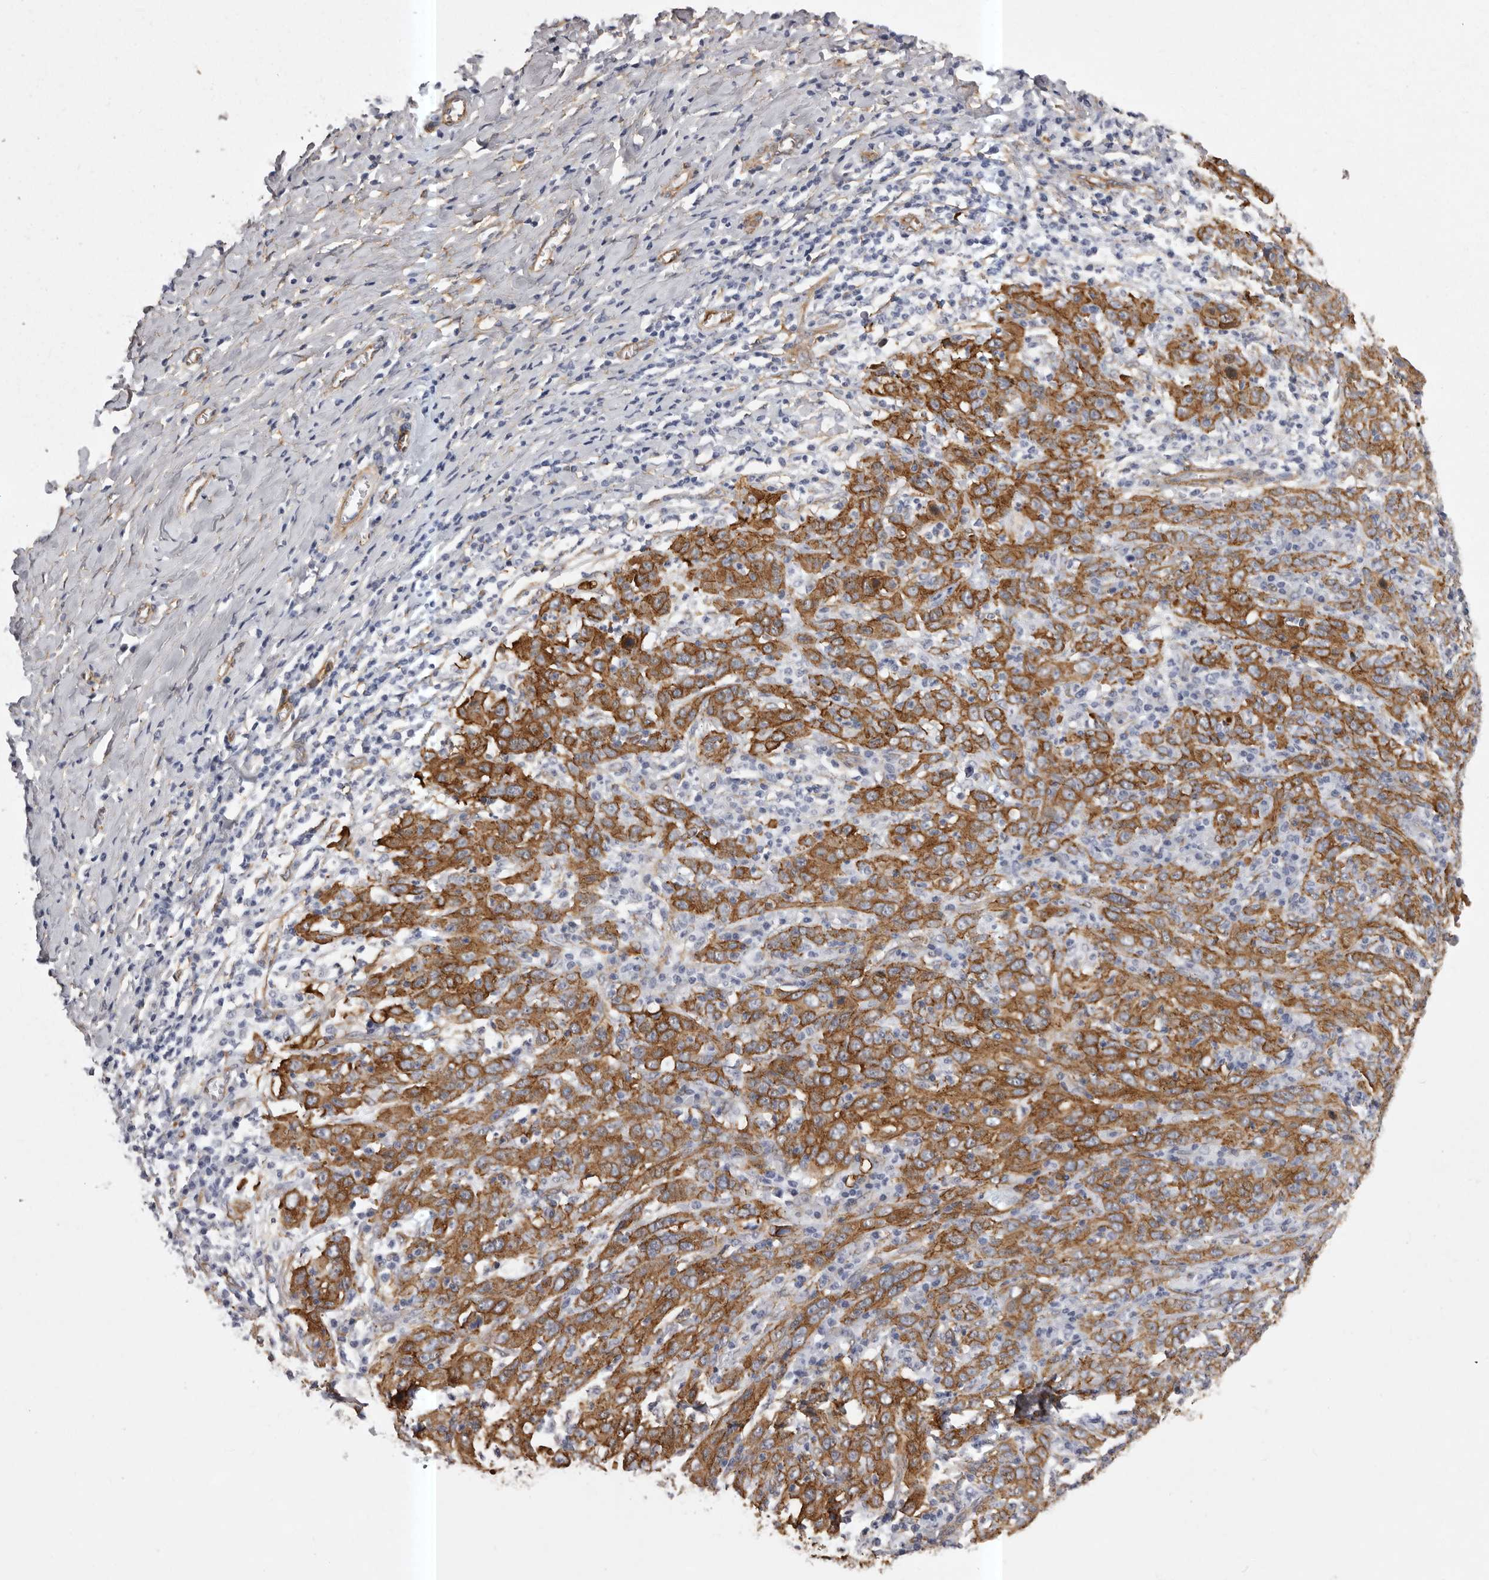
{"staining": {"intensity": "strong", "quantity": ">75%", "location": "cytoplasmic/membranous"}, "tissue": "cervical cancer", "cell_type": "Tumor cells", "image_type": "cancer", "snomed": [{"axis": "morphology", "description": "Squamous cell carcinoma, NOS"}, {"axis": "topography", "description": "Cervix"}], "caption": "DAB (3,3'-diaminobenzidine) immunohistochemical staining of human squamous cell carcinoma (cervical) shows strong cytoplasmic/membranous protein positivity in about >75% of tumor cells.", "gene": "ENAH", "patient": {"sex": "female", "age": 46}}